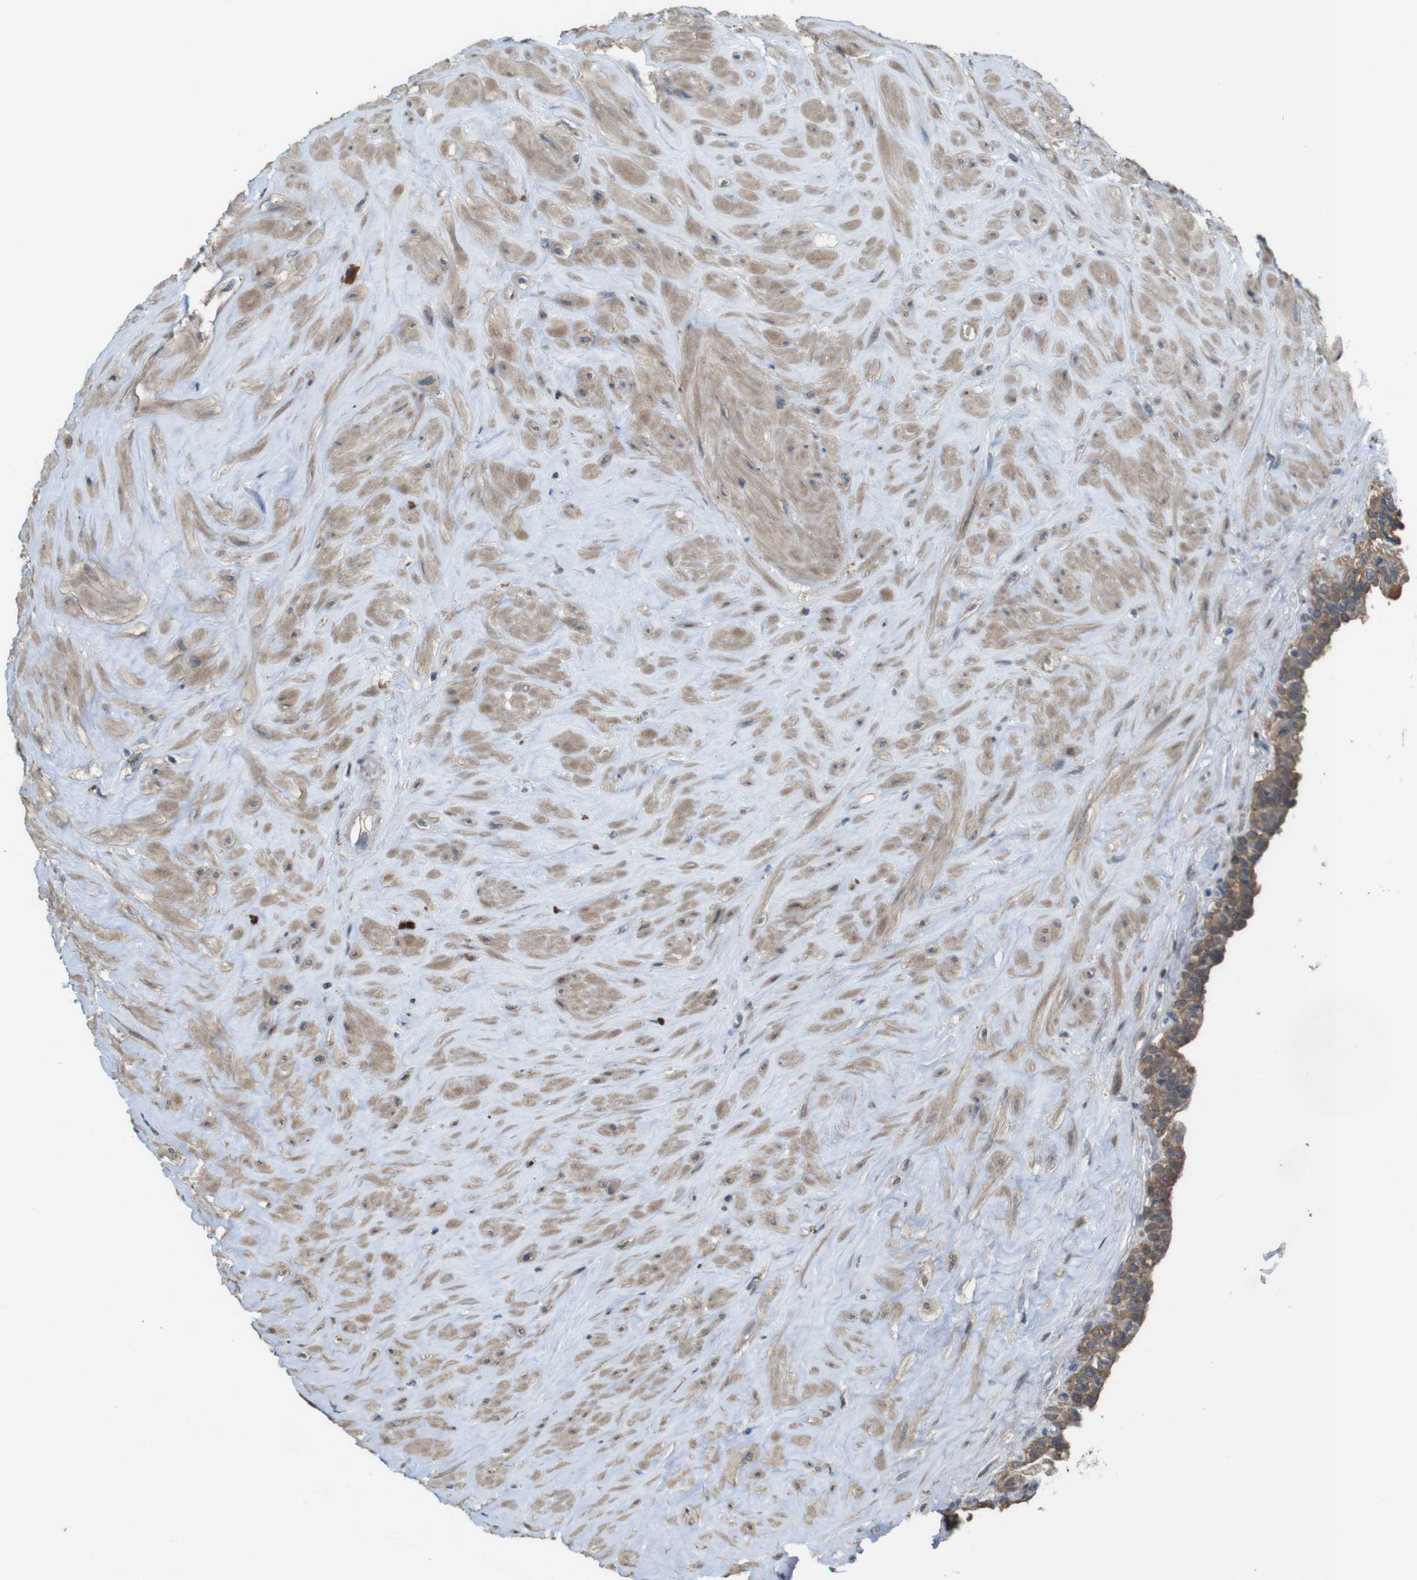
{"staining": {"intensity": "moderate", "quantity": ">75%", "location": "cytoplasmic/membranous"}, "tissue": "seminal vesicle", "cell_type": "Glandular cells", "image_type": "normal", "snomed": [{"axis": "morphology", "description": "Normal tissue, NOS"}, {"axis": "topography", "description": "Seminal veicle"}], "caption": "The immunohistochemical stain labels moderate cytoplasmic/membranous staining in glandular cells of benign seminal vesicle. The protein is shown in brown color, while the nuclei are stained blue.", "gene": "CDC34", "patient": {"sex": "male", "age": 63}}